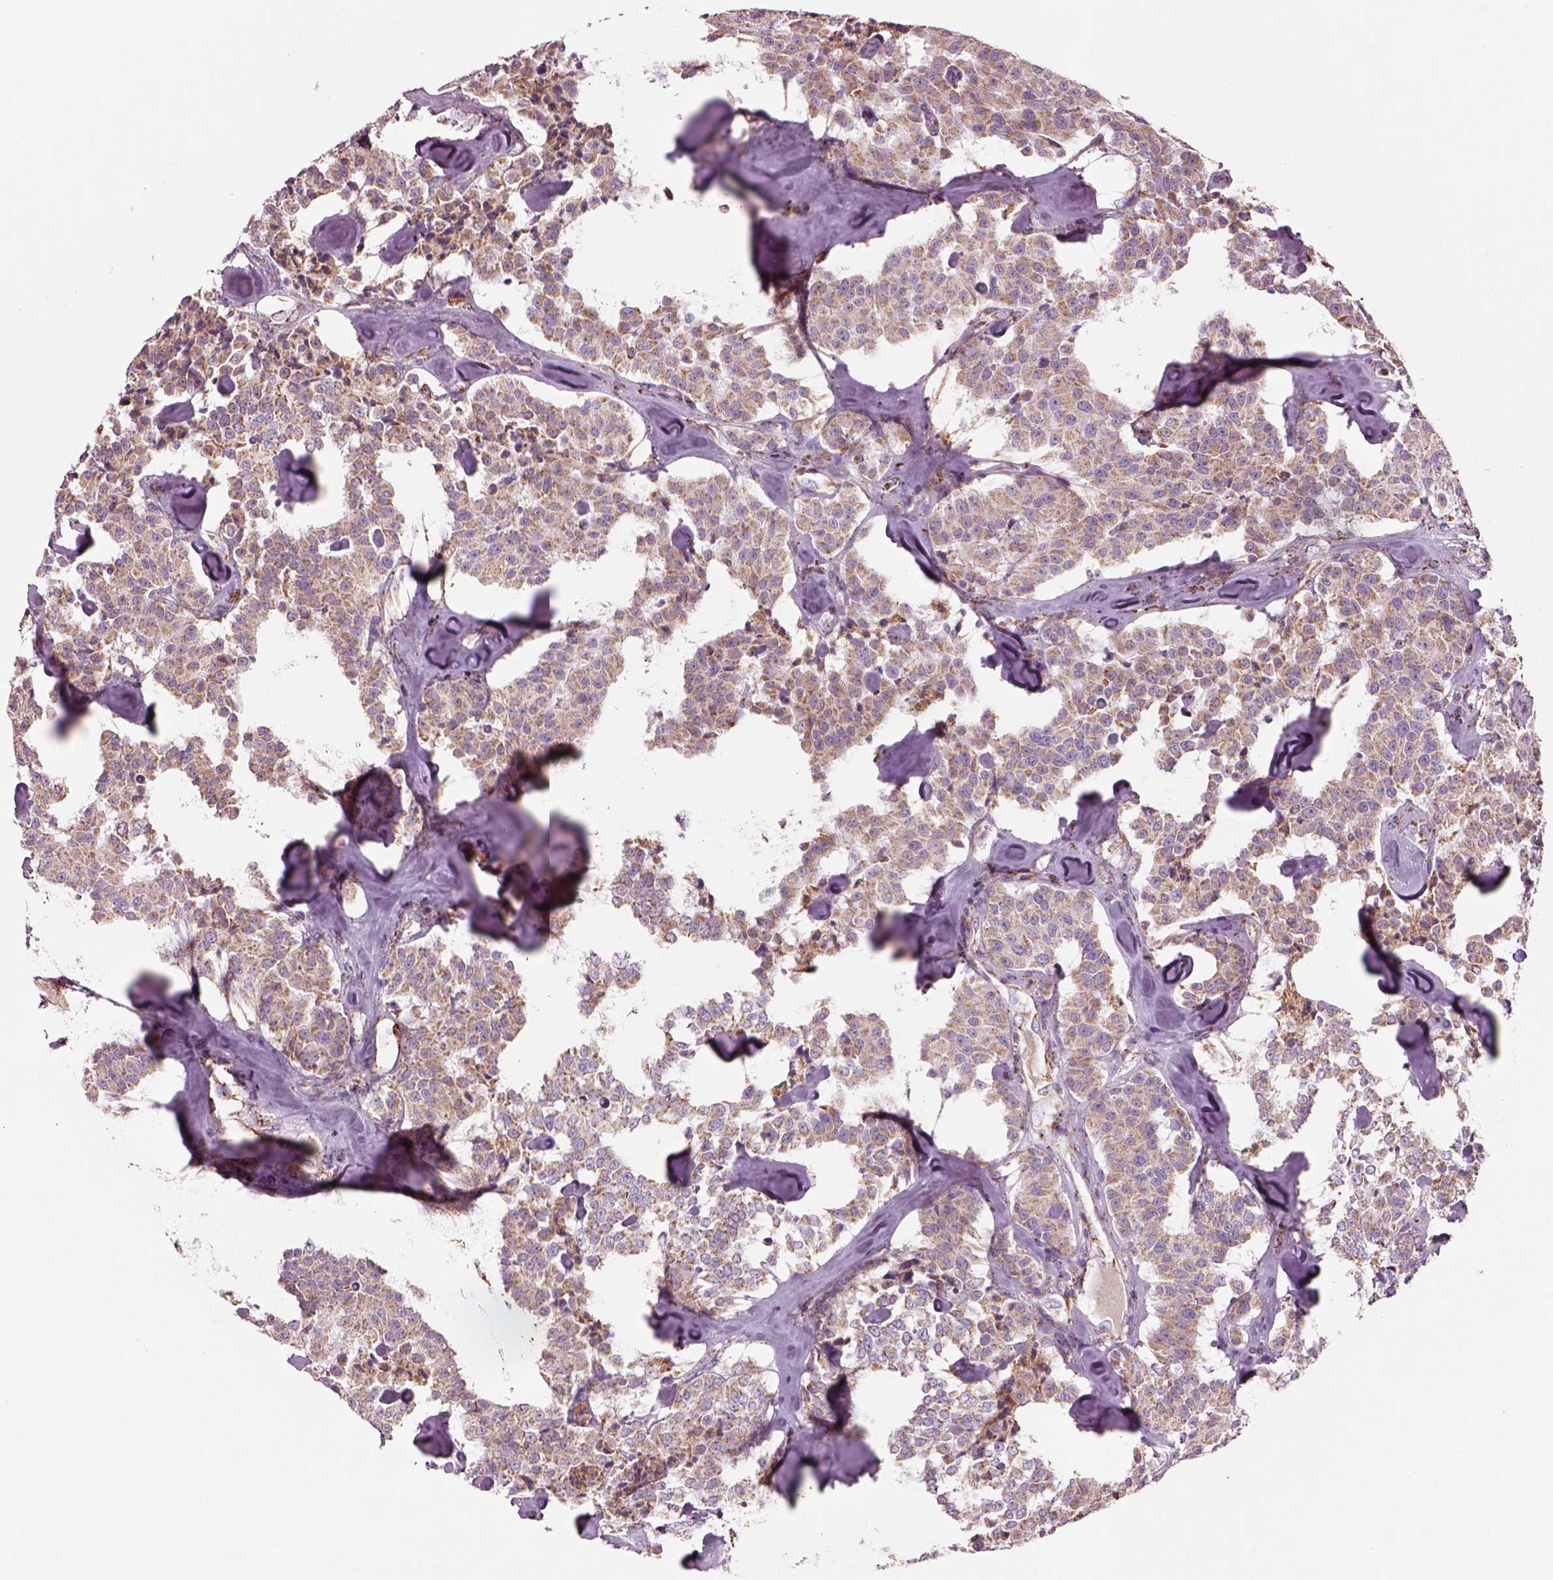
{"staining": {"intensity": "moderate", "quantity": ">75%", "location": "cytoplasmic/membranous"}, "tissue": "carcinoid", "cell_type": "Tumor cells", "image_type": "cancer", "snomed": [{"axis": "morphology", "description": "Carcinoid, malignant, NOS"}, {"axis": "topography", "description": "Pancreas"}], "caption": "Immunohistochemistry (IHC) (DAB) staining of carcinoid reveals moderate cytoplasmic/membranous protein expression in approximately >75% of tumor cells.", "gene": "SLC25A24", "patient": {"sex": "male", "age": 41}}